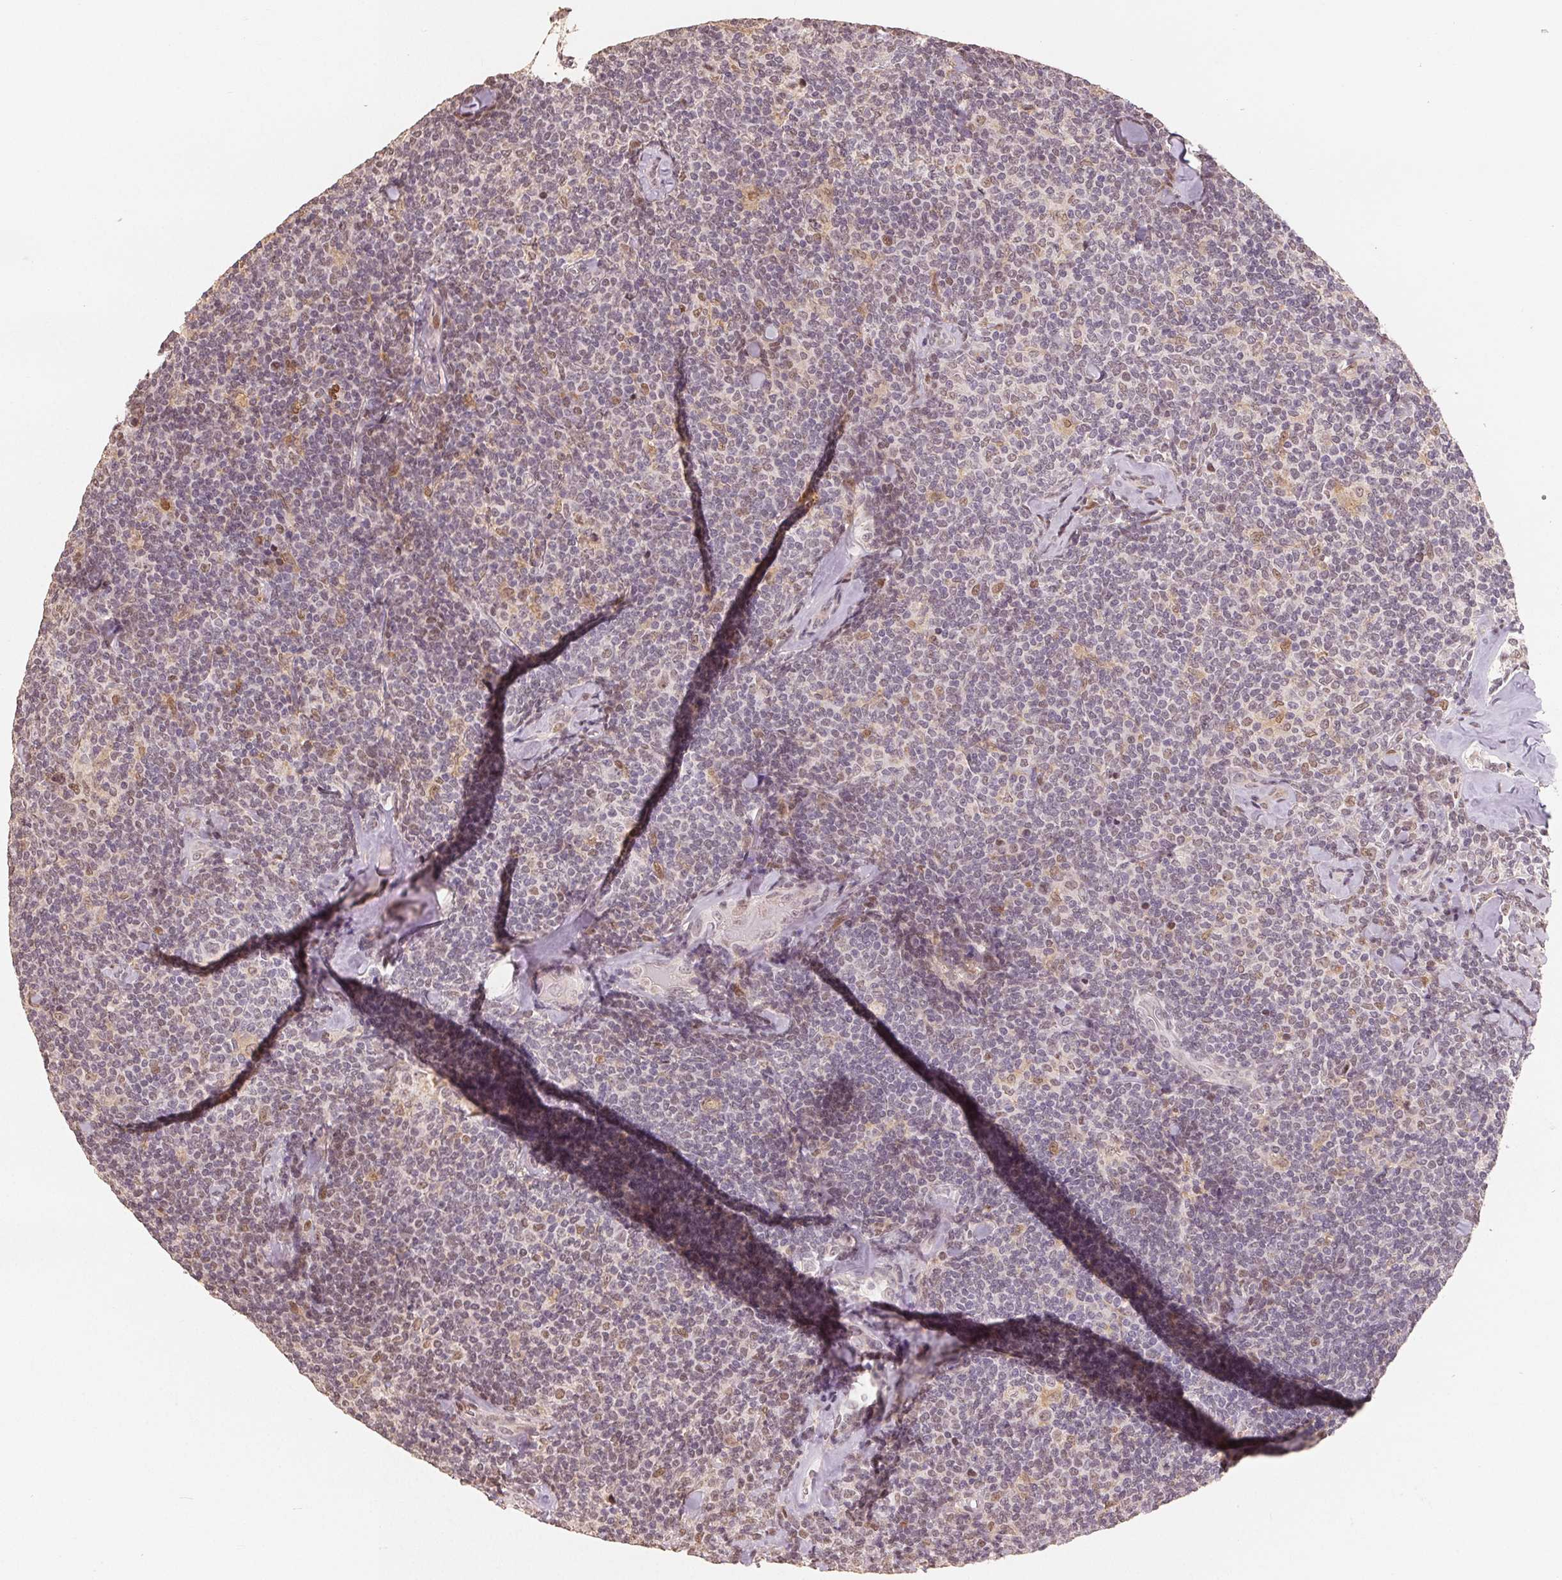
{"staining": {"intensity": "negative", "quantity": "none", "location": "none"}, "tissue": "lymphoma", "cell_type": "Tumor cells", "image_type": "cancer", "snomed": [{"axis": "morphology", "description": "Malignant lymphoma, non-Hodgkin's type, Low grade"}, {"axis": "topography", "description": "Lymph node"}], "caption": "Immunohistochemistry micrograph of human low-grade malignant lymphoma, non-Hodgkin's type stained for a protein (brown), which exhibits no expression in tumor cells.", "gene": "CCDC138", "patient": {"sex": "female", "age": 56}}